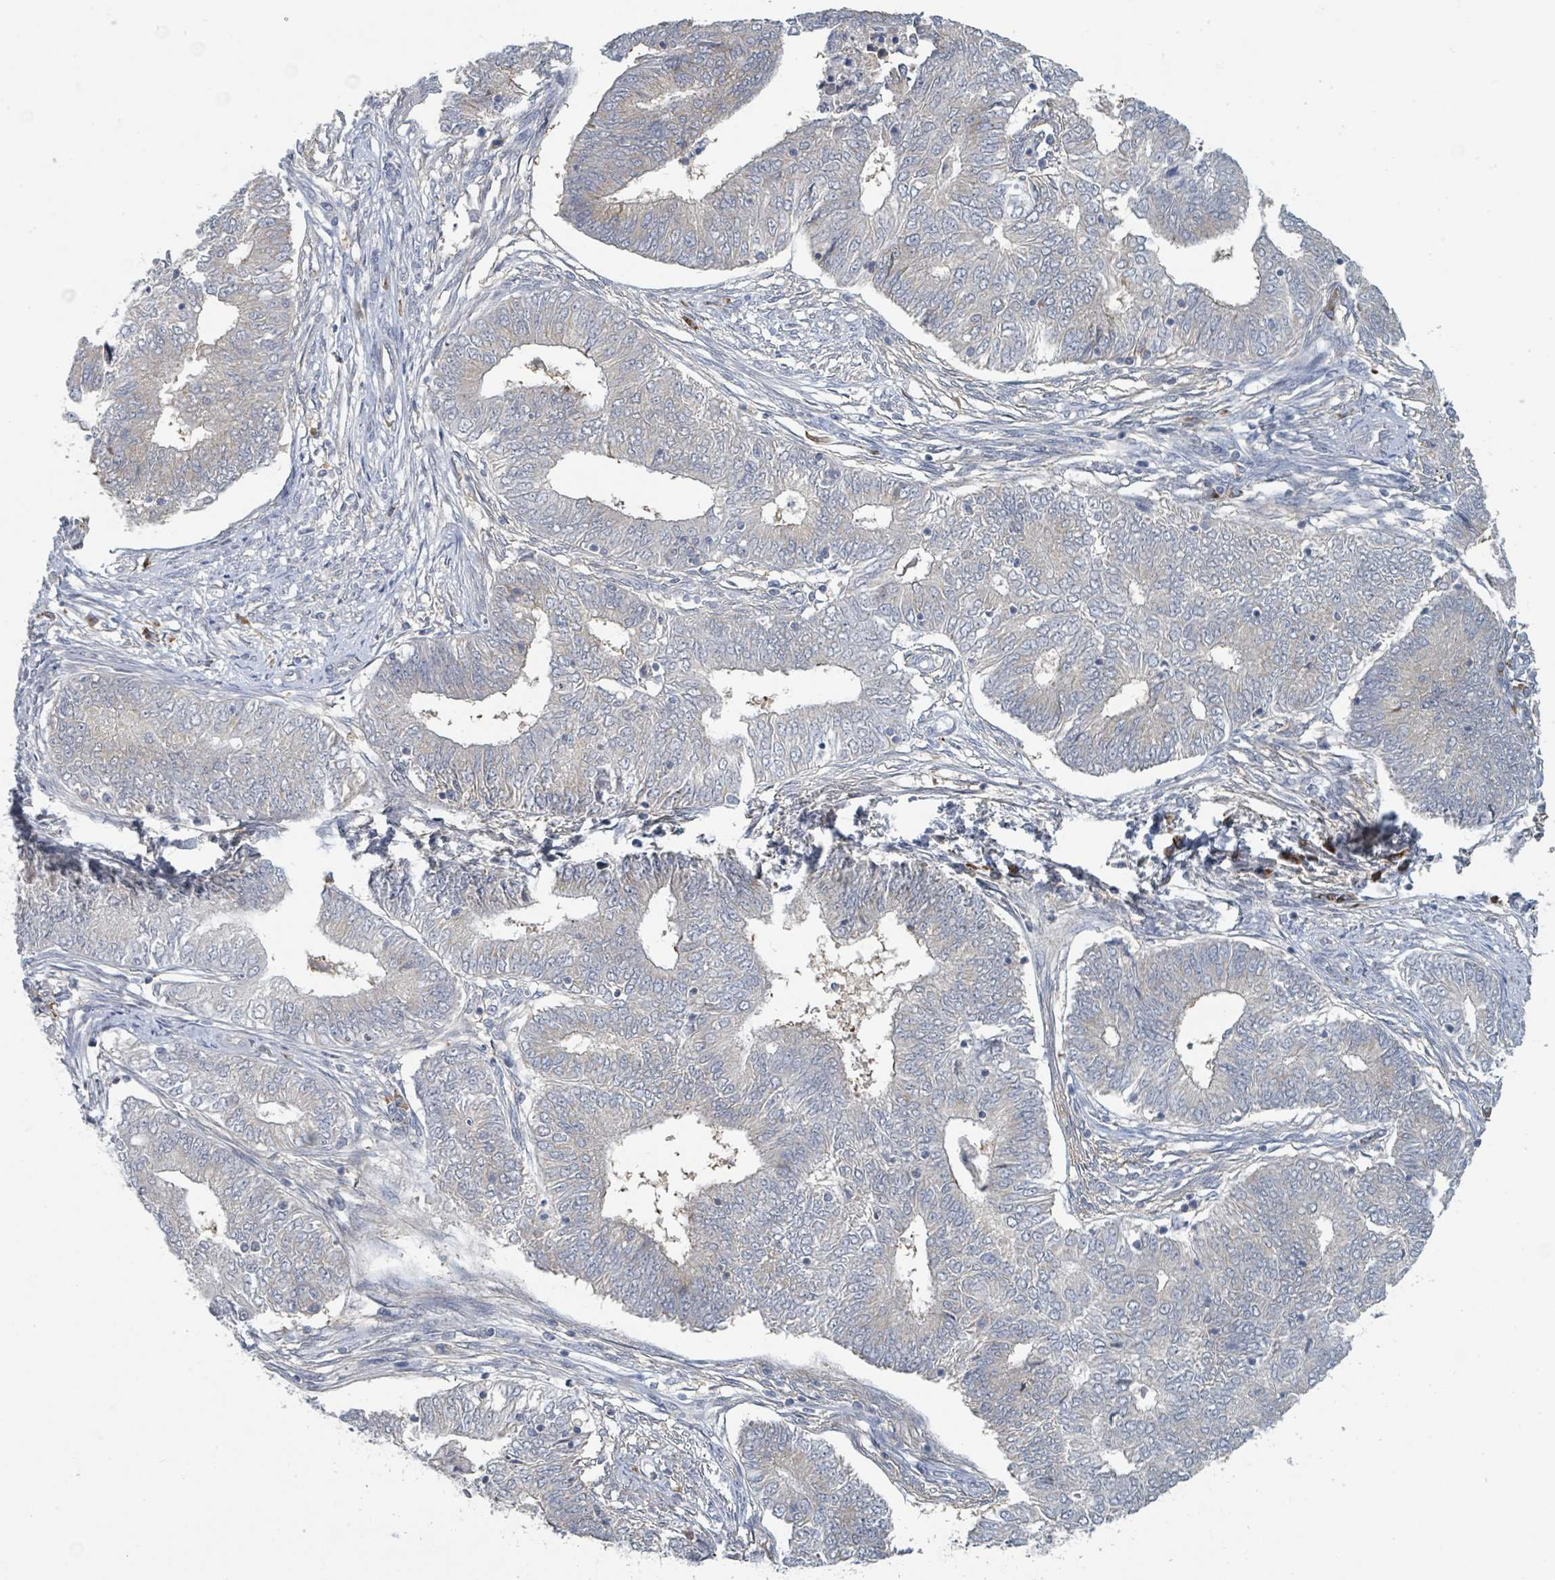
{"staining": {"intensity": "negative", "quantity": "none", "location": "none"}, "tissue": "endometrial cancer", "cell_type": "Tumor cells", "image_type": "cancer", "snomed": [{"axis": "morphology", "description": "Adenocarcinoma, NOS"}, {"axis": "topography", "description": "Endometrium"}], "caption": "This is an IHC histopathology image of human endometrial adenocarcinoma. There is no expression in tumor cells.", "gene": "ANKRD55", "patient": {"sex": "female", "age": 62}}